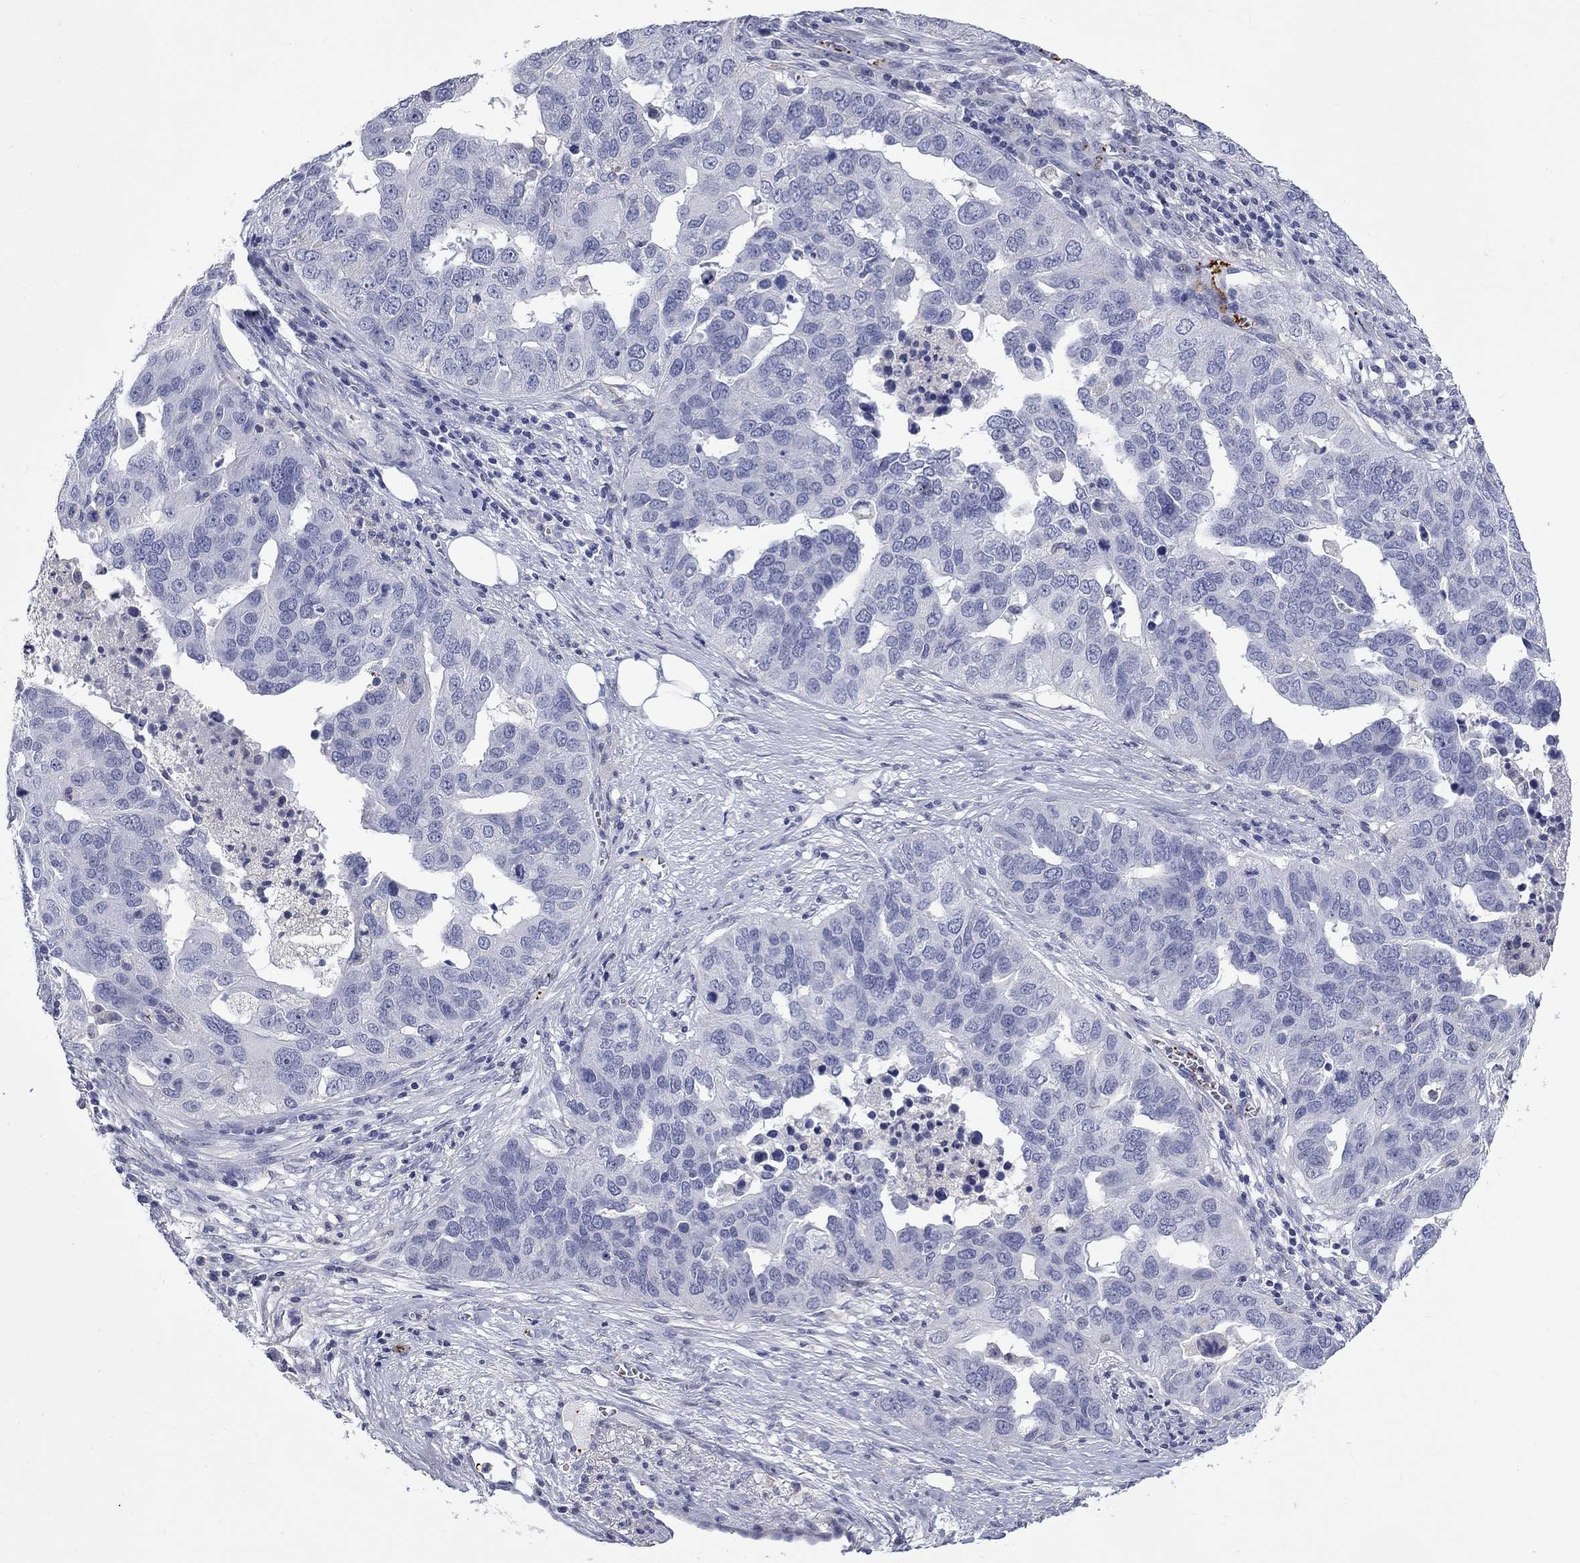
{"staining": {"intensity": "negative", "quantity": "none", "location": "none"}, "tissue": "ovarian cancer", "cell_type": "Tumor cells", "image_type": "cancer", "snomed": [{"axis": "morphology", "description": "Carcinoma, endometroid"}, {"axis": "topography", "description": "Soft tissue"}, {"axis": "topography", "description": "Ovary"}], "caption": "This is a micrograph of immunohistochemistry (IHC) staining of ovarian cancer (endometroid carcinoma), which shows no staining in tumor cells.", "gene": "PLEK", "patient": {"sex": "female", "age": 52}}